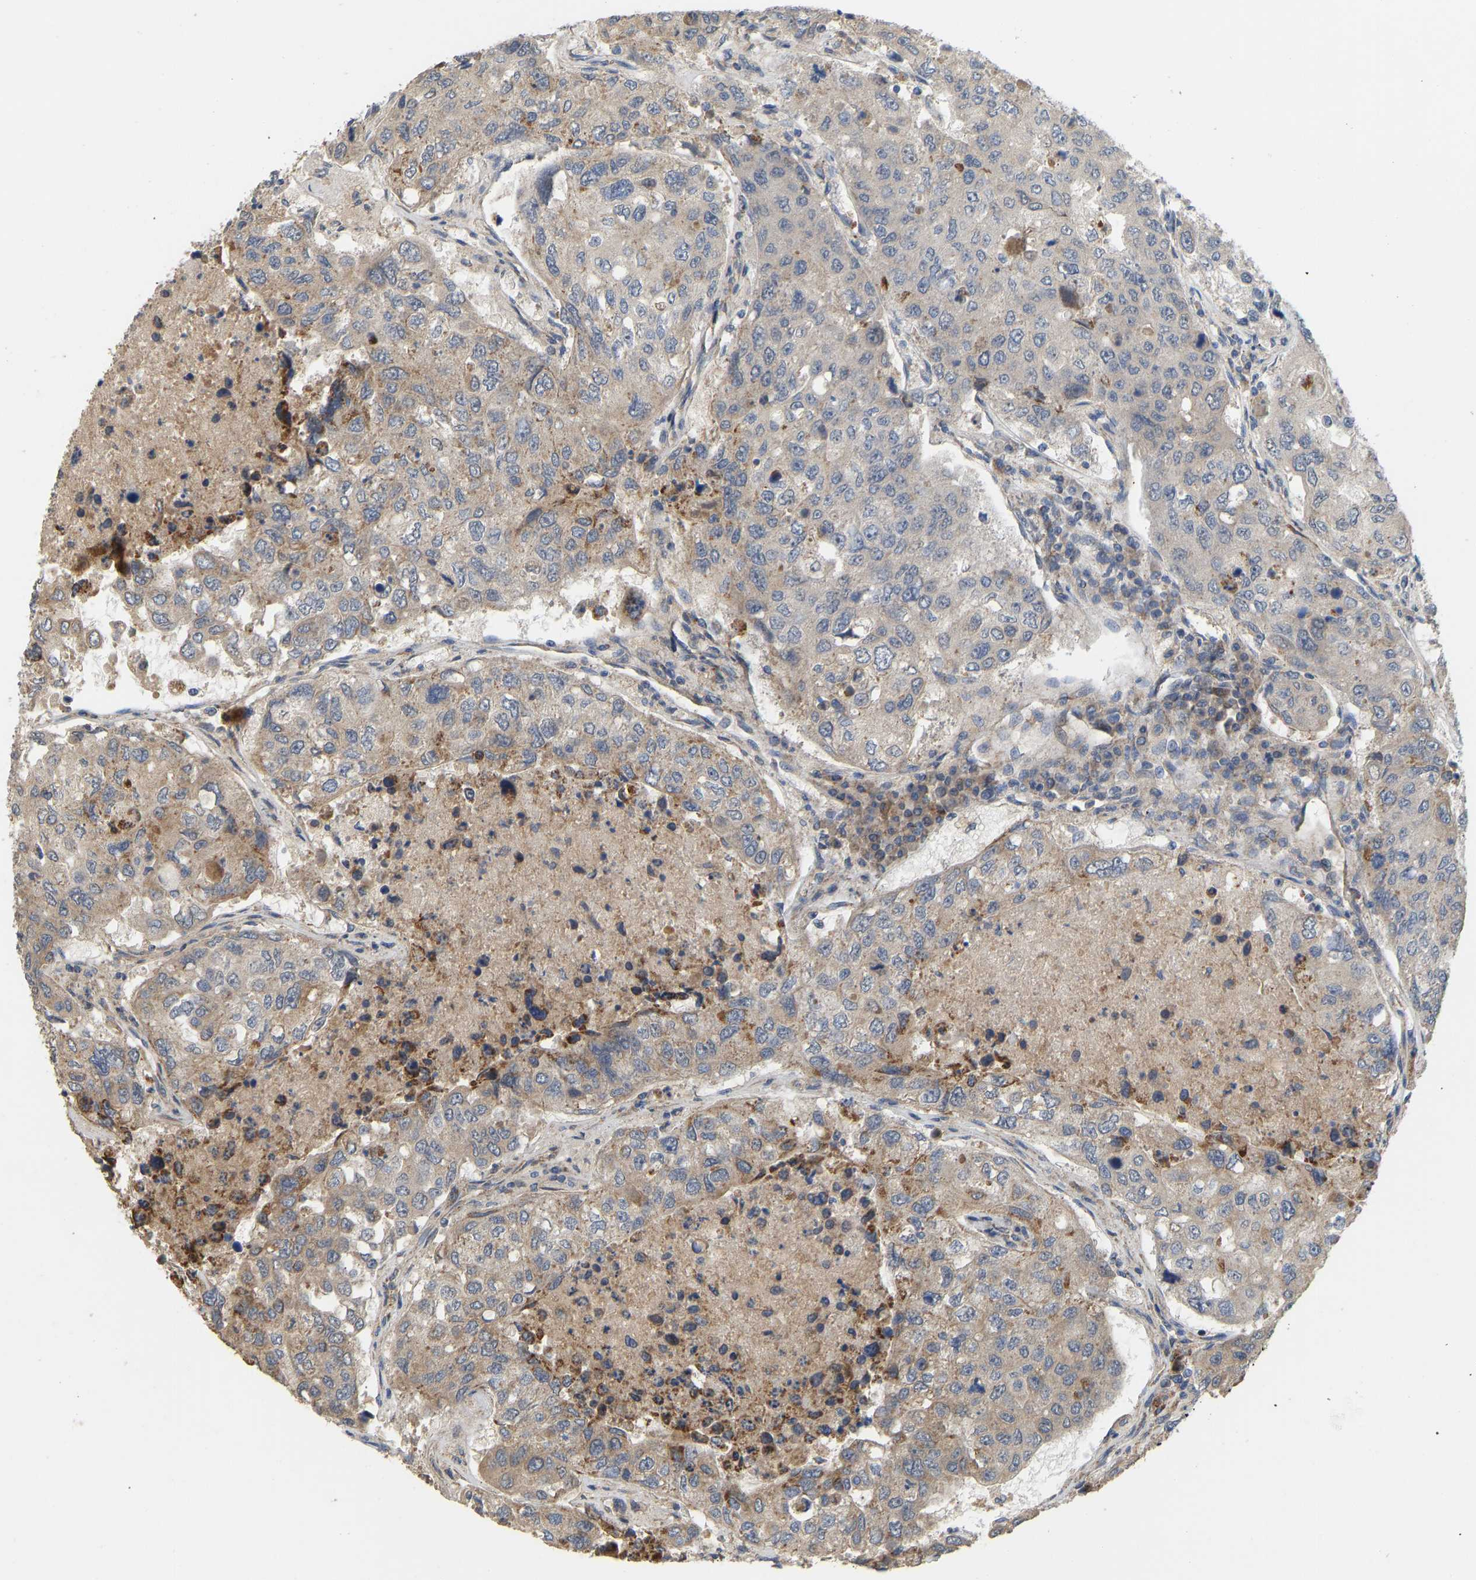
{"staining": {"intensity": "weak", "quantity": "<25%", "location": "cytoplasmic/membranous"}, "tissue": "urothelial cancer", "cell_type": "Tumor cells", "image_type": "cancer", "snomed": [{"axis": "morphology", "description": "Adenocarcinoma, NOS"}, {"axis": "topography", "description": "Urinary bladder"}], "caption": "A high-resolution histopathology image shows immunohistochemistry (IHC) staining of urothelial cancer, which displays no significant expression in tumor cells.", "gene": "HACD2", "patient": {"sex": "male", "age": 61}}